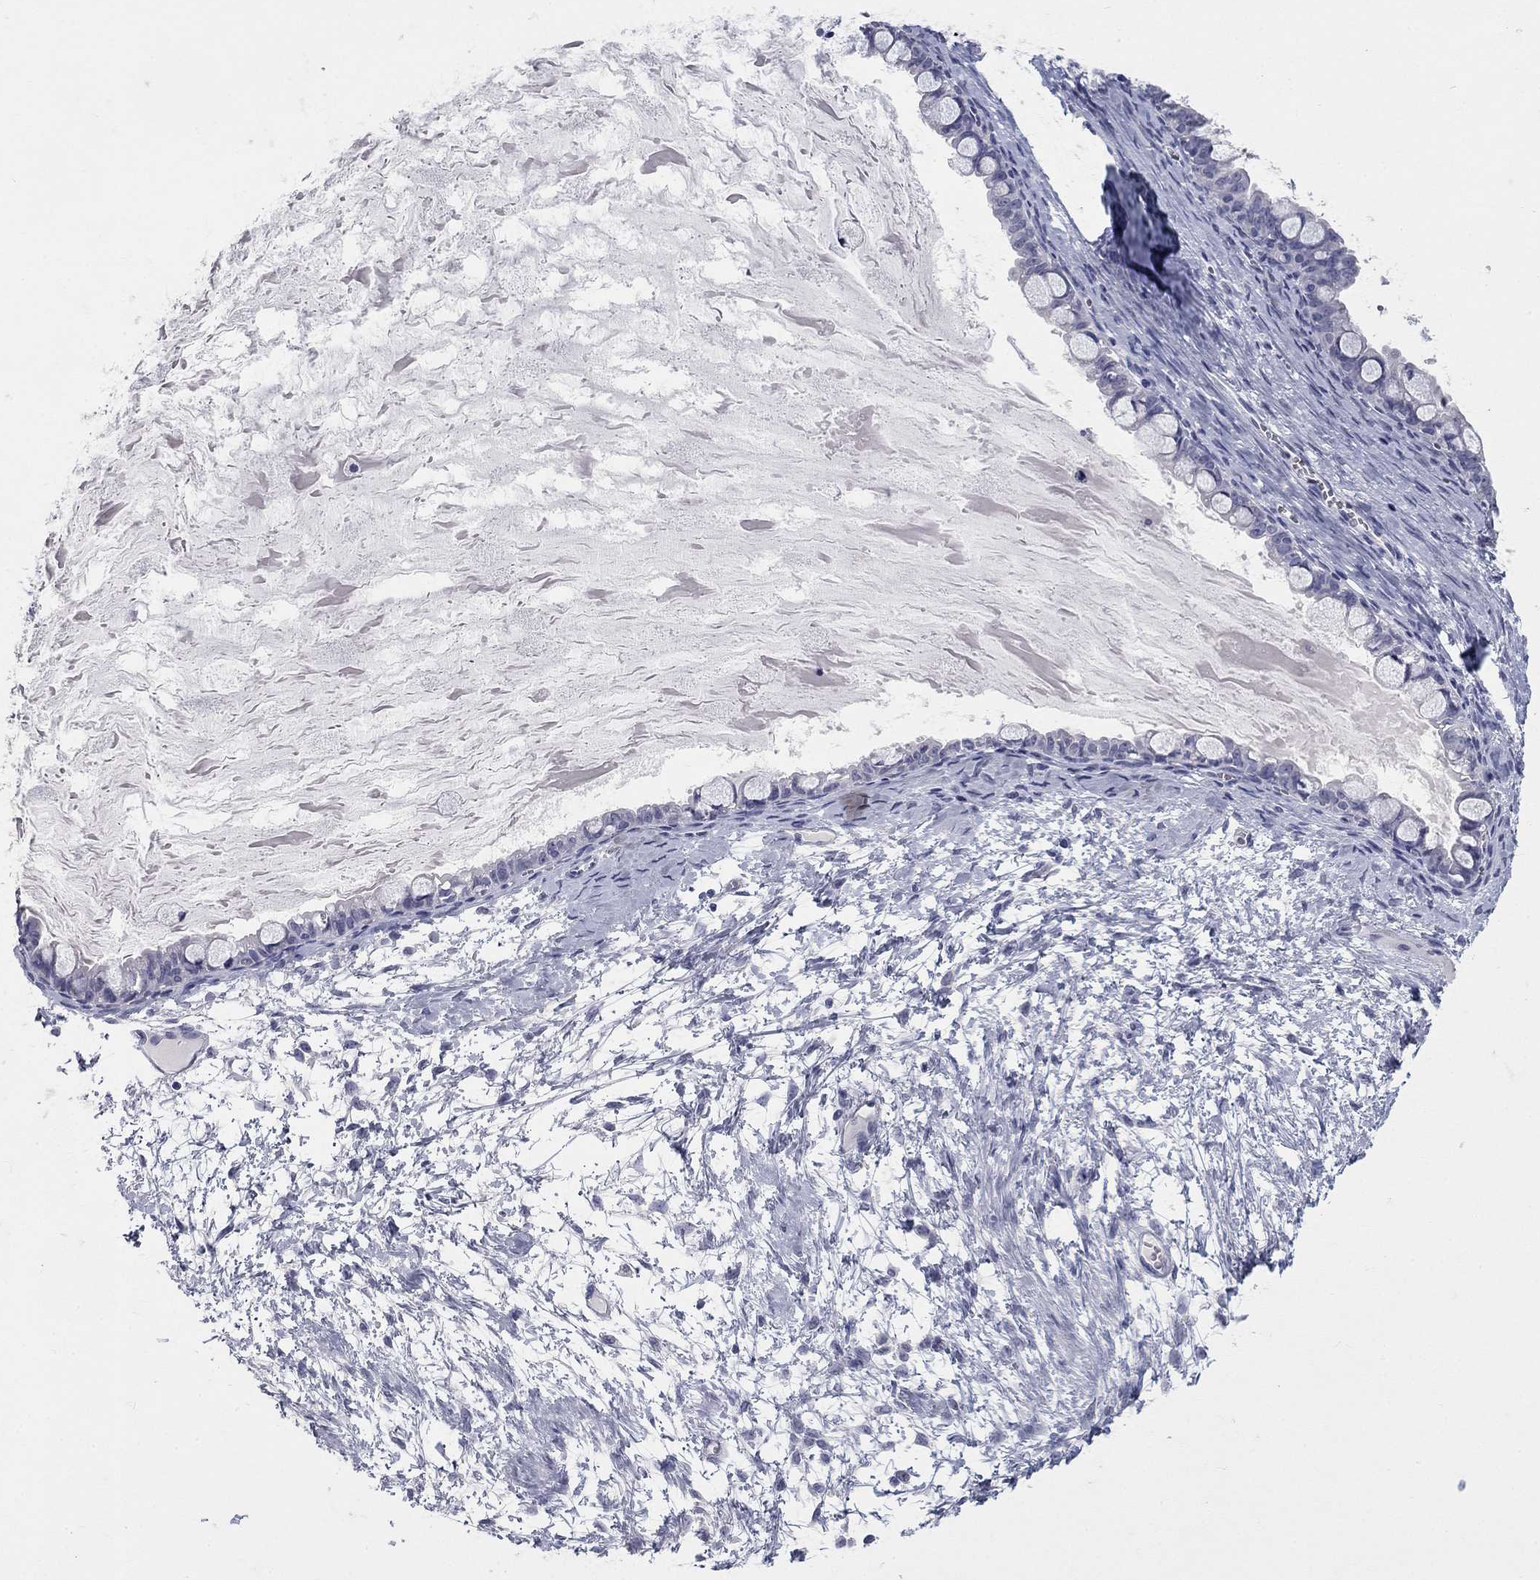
{"staining": {"intensity": "negative", "quantity": "none", "location": "none"}, "tissue": "ovarian cancer", "cell_type": "Tumor cells", "image_type": "cancer", "snomed": [{"axis": "morphology", "description": "Cystadenocarcinoma, mucinous, NOS"}, {"axis": "topography", "description": "Ovary"}], "caption": "A histopathology image of human ovarian cancer is negative for staining in tumor cells. (DAB (3,3'-diaminobenzidine) immunohistochemistry (IHC) visualized using brightfield microscopy, high magnification).", "gene": "ELAVL4", "patient": {"sex": "female", "age": 63}}